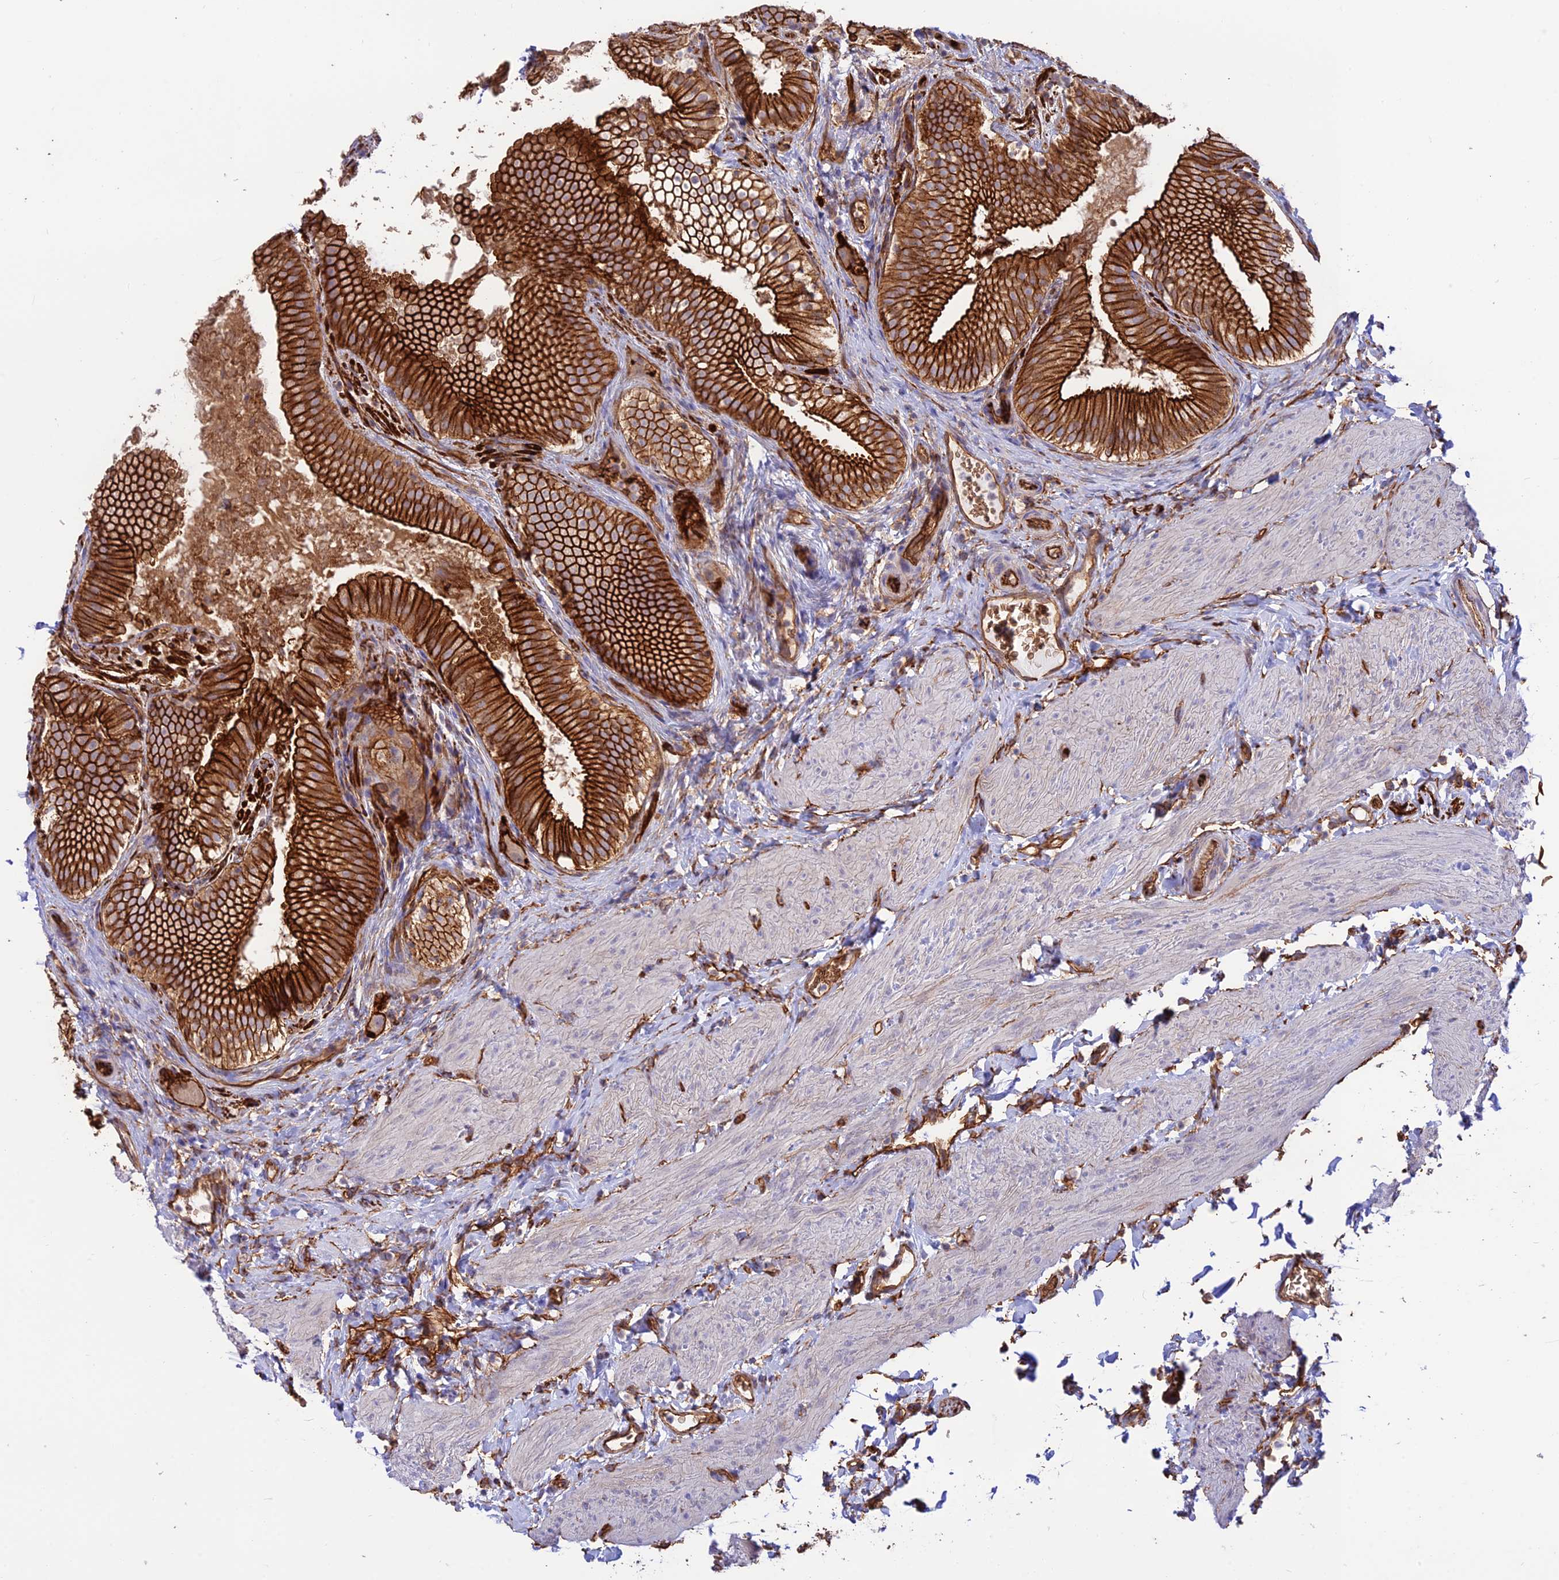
{"staining": {"intensity": "strong", "quantity": ">75%", "location": "cytoplasmic/membranous"}, "tissue": "gallbladder", "cell_type": "Glandular cells", "image_type": "normal", "snomed": [{"axis": "morphology", "description": "Normal tissue, NOS"}, {"axis": "topography", "description": "Gallbladder"}], "caption": "IHC micrograph of unremarkable human gallbladder stained for a protein (brown), which shows high levels of strong cytoplasmic/membranous staining in approximately >75% of glandular cells.", "gene": "YPEL5", "patient": {"sex": "female", "age": 30}}